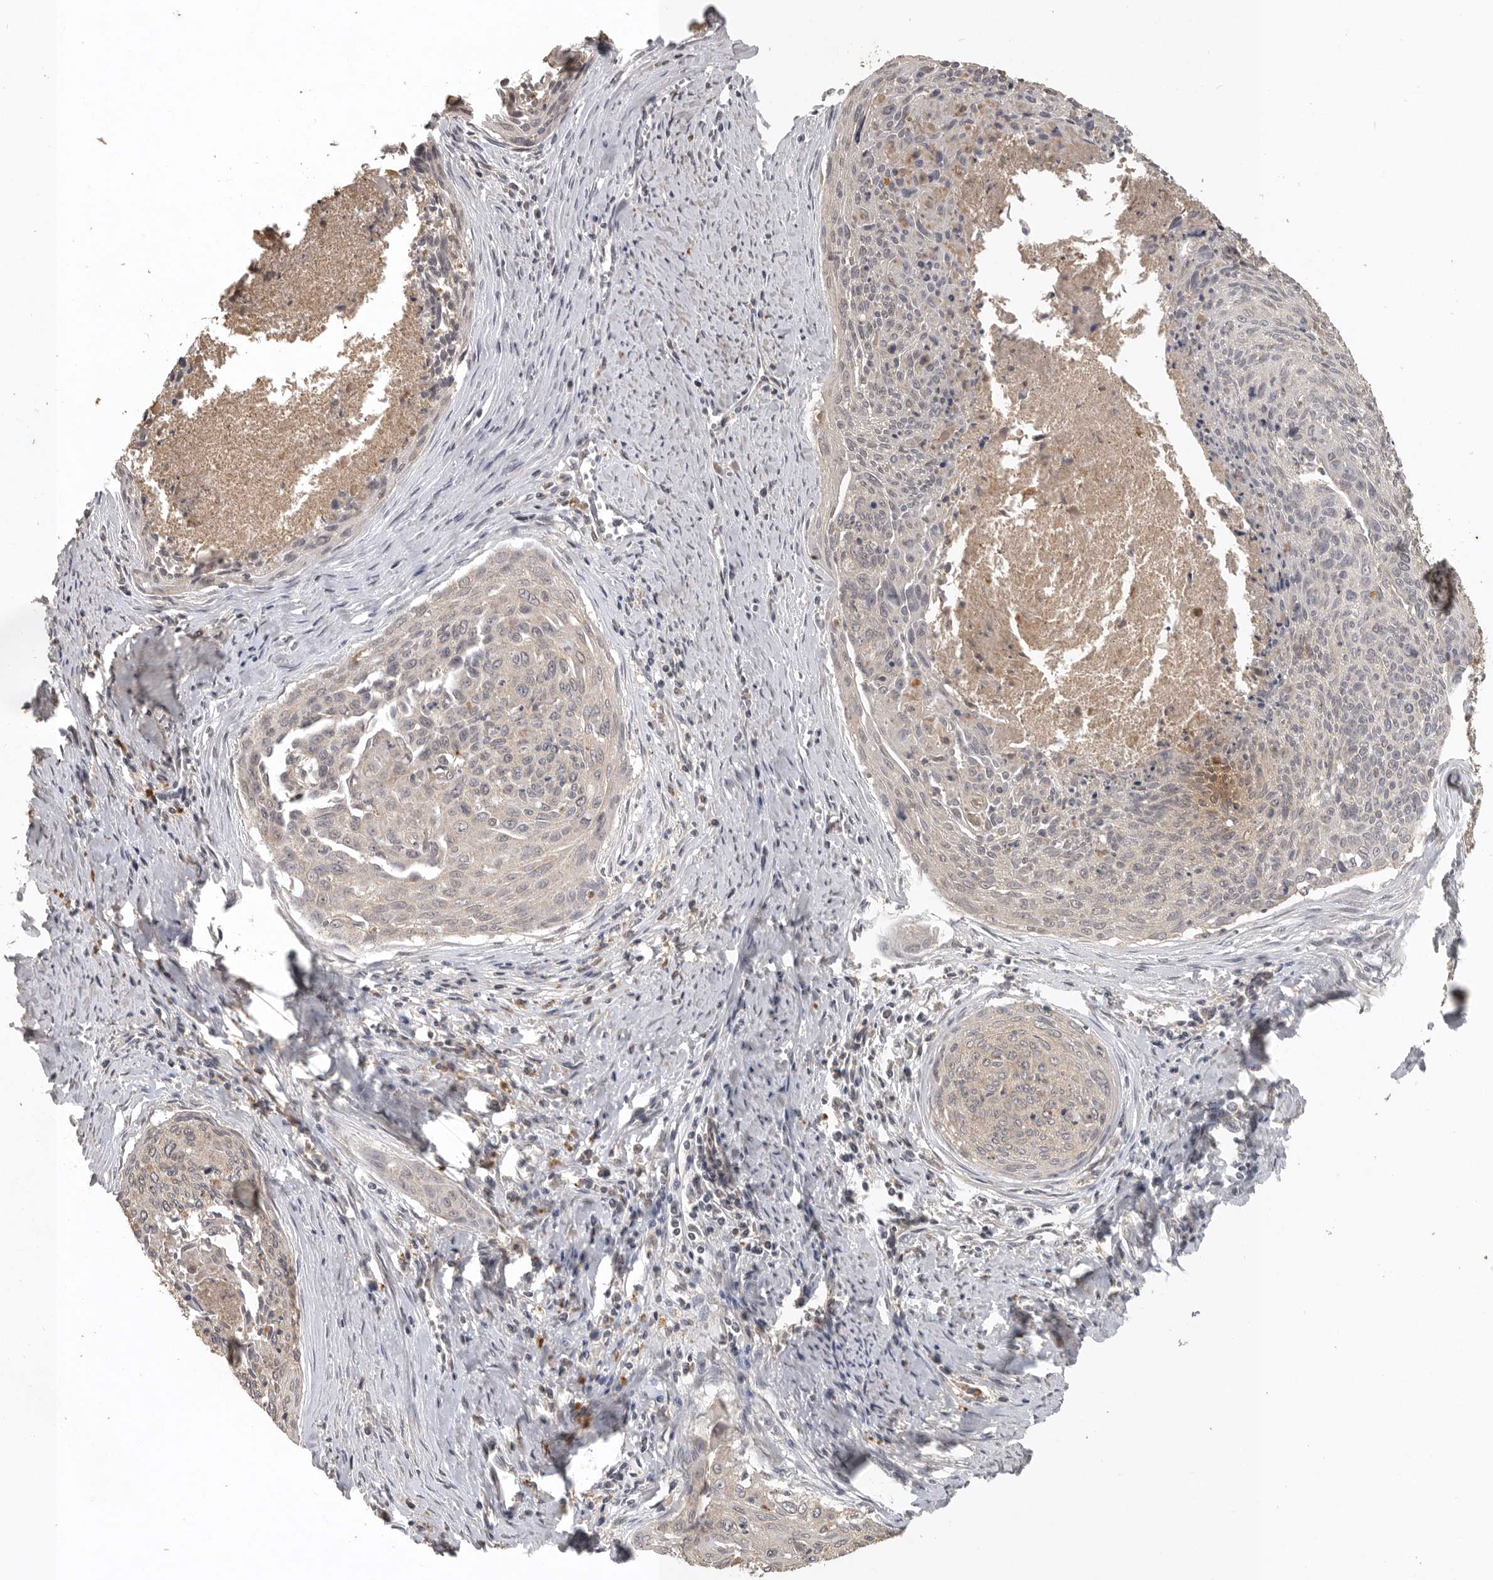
{"staining": {"intensity": "negative", "quantity": "none", "location": "none"}, "tissue": "cervical cancer", "cell_type": "Tumor cells", "image_type": "cancer", "snomed": [{"axis": "morphology", "description": "Squamous cell carcinoma, NOS"}, {"axis": "topography", "description": "Cervix"}], "caption": "Squamous cell carcinoma (cervical) was stained to show a protein in brown. There is no significant staining in tumor cells.", "gene": "ADAMTS4", "patient": {"sex": "female", "age": 55}}